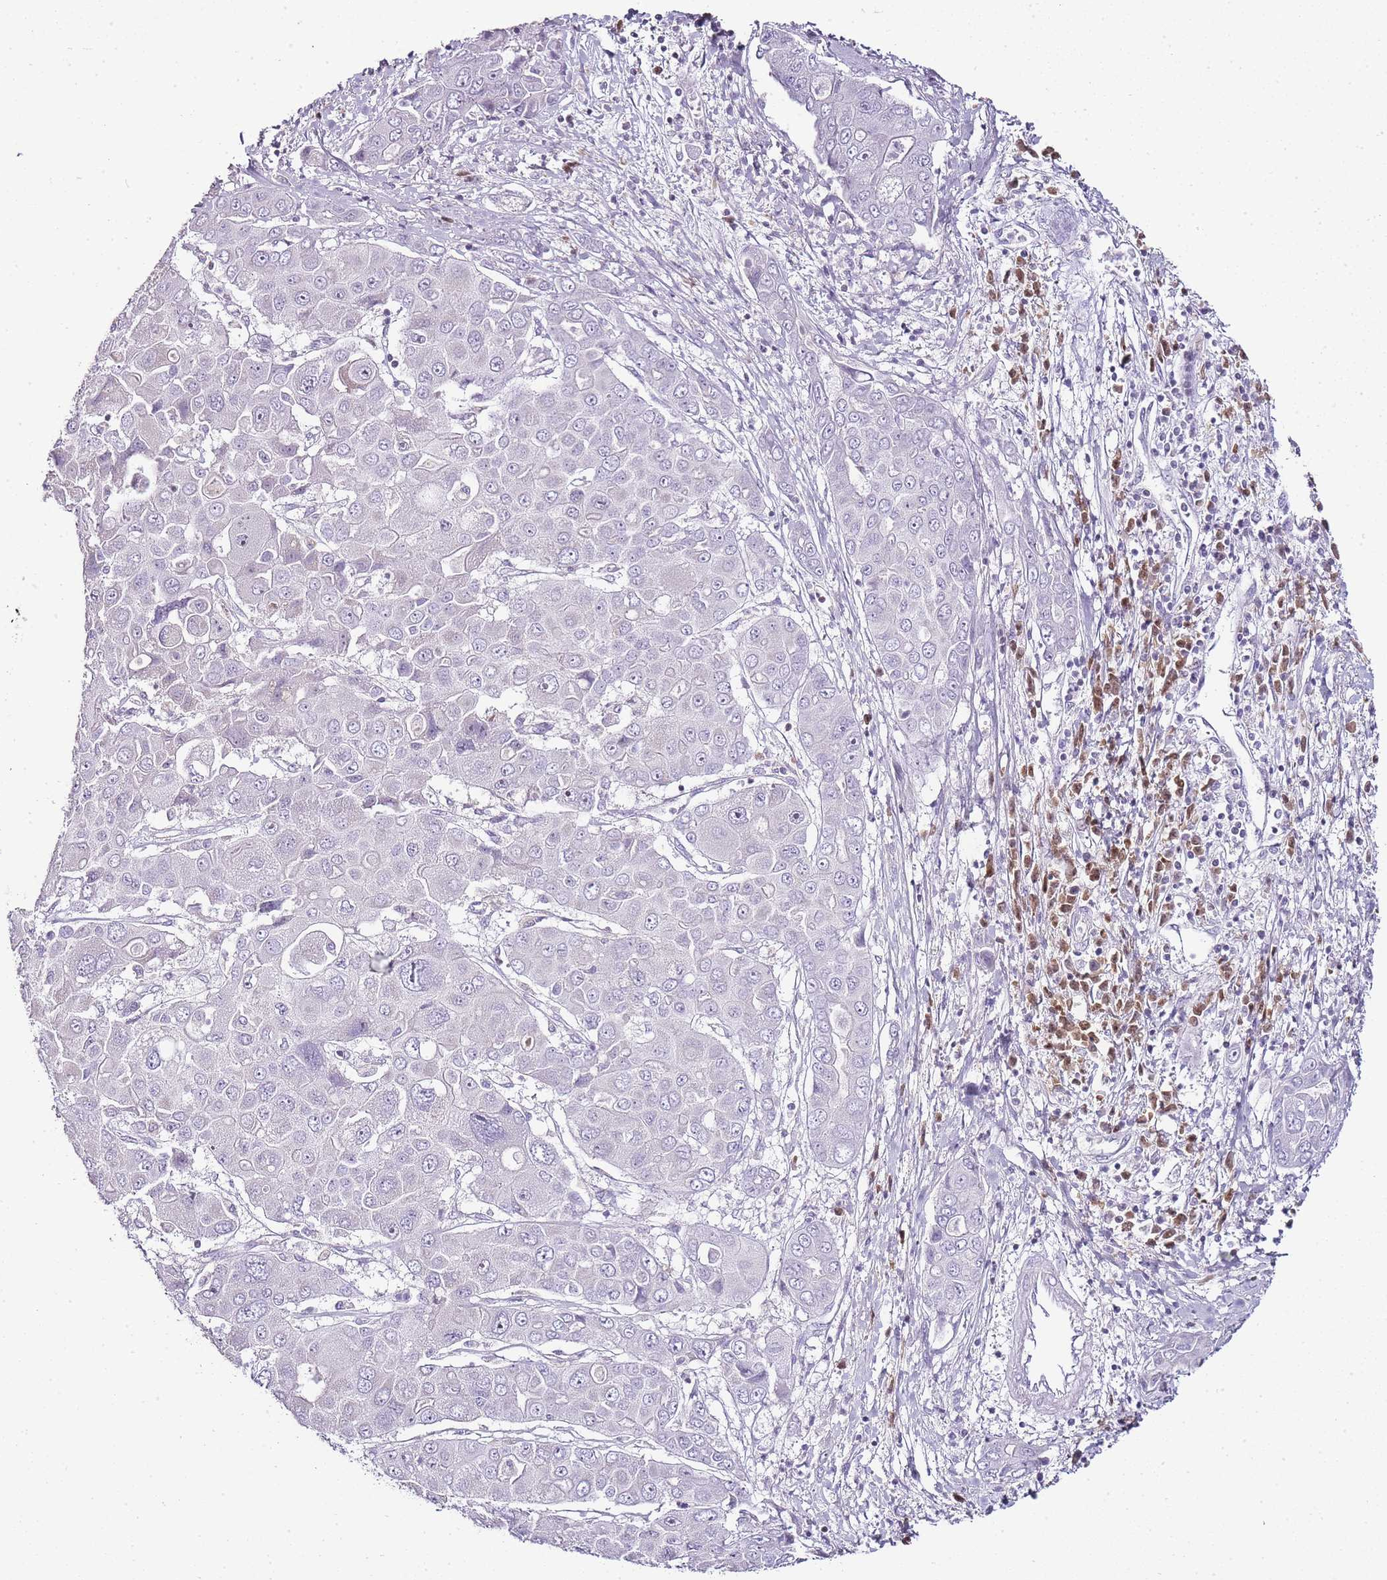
{"staining": {"intensity": "negative", "quantity": "none", "location": "none"}, "tissue": "liver cancer", "cell_type": "Tumor cells", "image_type": "cancer", "snomed": [{"axis": "morphology", "description": "Cholangiocarcinoma"}, {"axis": "topography", "description": "Liver"}], "caption": "Protein analysis of liver cancer (cholangiocarcinoma) displays no significant expression in tumor cells. The staining is performed using DAB brown chromogen with nuclei counter-stained in using hematoxylin.", "gene": "ZBP1", "patient": {"sex": "male", "age": 67}}